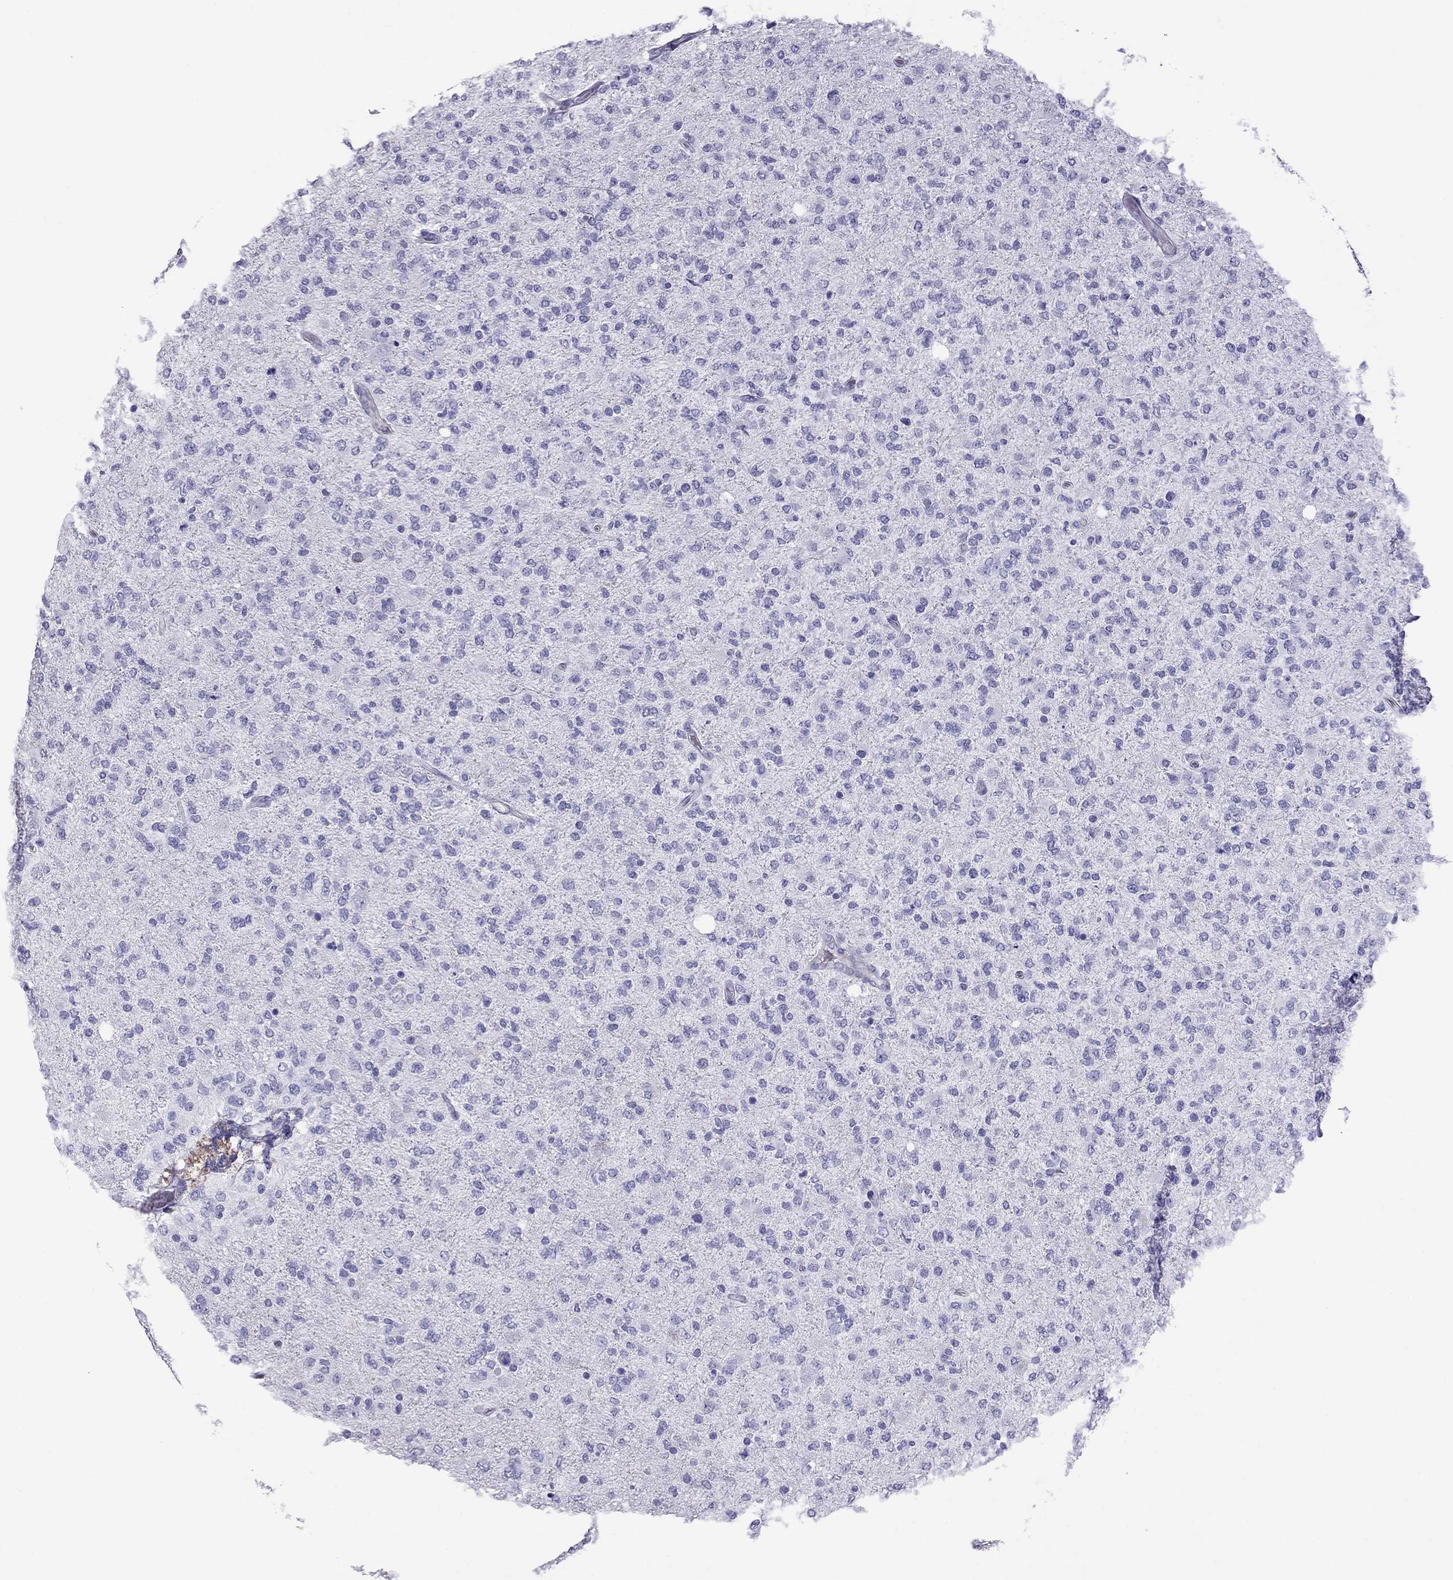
{"staining": {"intensity": "negative", "quantity": "none", "location": "none"}, "tissue": "glioma", "cell_type": "Tumor cells", "image_type": "cancer", "snomed": [{"axis": "morphology", "description": "Glioma, malignant, High grade"}, {"axis": "topography", "description": "Cerebral cortex"}], "caption": "High power microscopy histopathology image of an immunohistochemistry photomicrograph of malignant glioma (high-grade), revealing no significant expression in tumor cells.", "gene": "MYL11", "patient": {"sex": "male", "age": 70}}